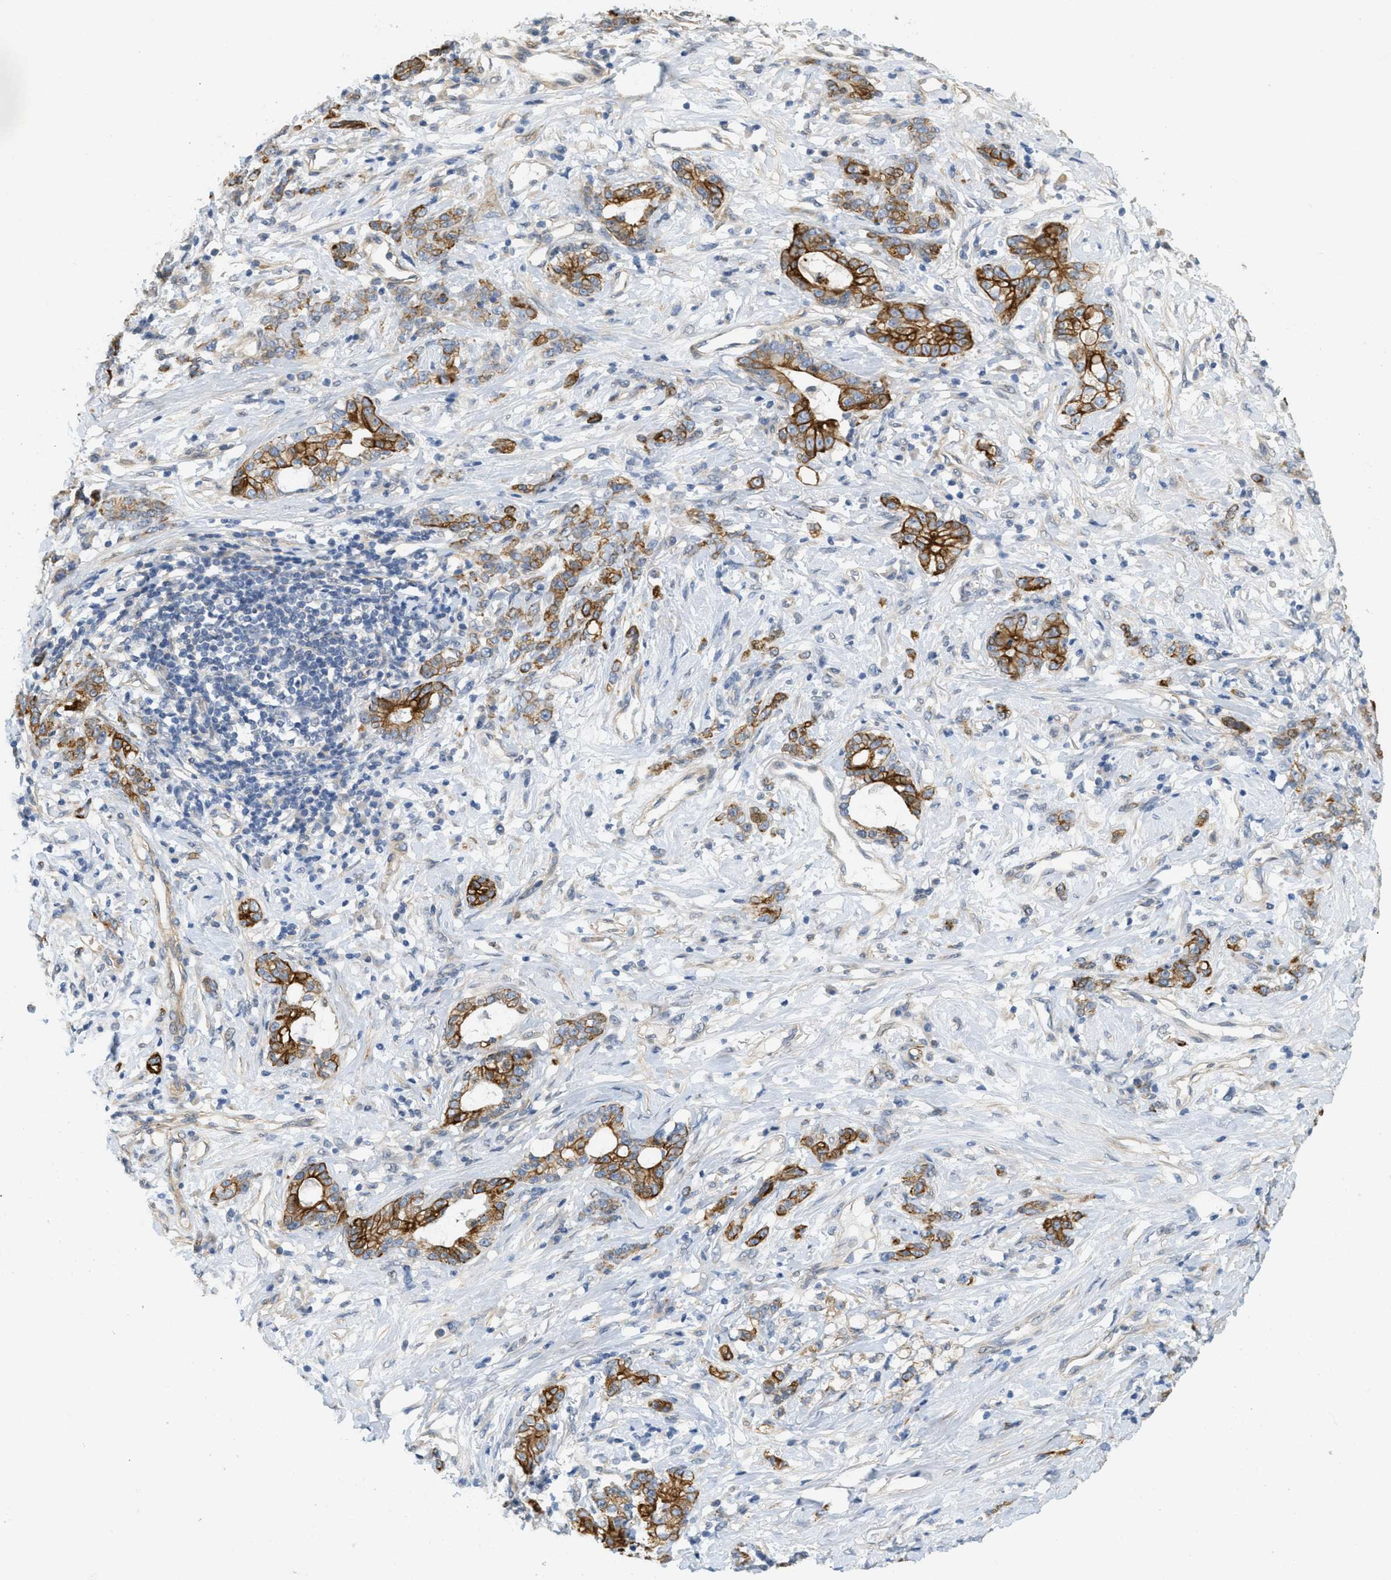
{"staining": {"intensity": "strong", "quantity": ">75%", "location": "cytoplasmic/membranous"}, "tissue": "stomach cancer", "cell_type": "Tumor cells", "image_type": "cancer", "snomed": [{"axis": "morphology", "description": "Adenocarcinoma, NOS"}, {"axis": "topography", "description": "Stomach, lower"}], "caption": "Immunohistochemistry of stomach cancer reveals high levels of strong cytoplasmic/membranous expression in about >75% of tumor cells.", "gene": "MRS2", "patient": {"sex": "male", "age": 88}}